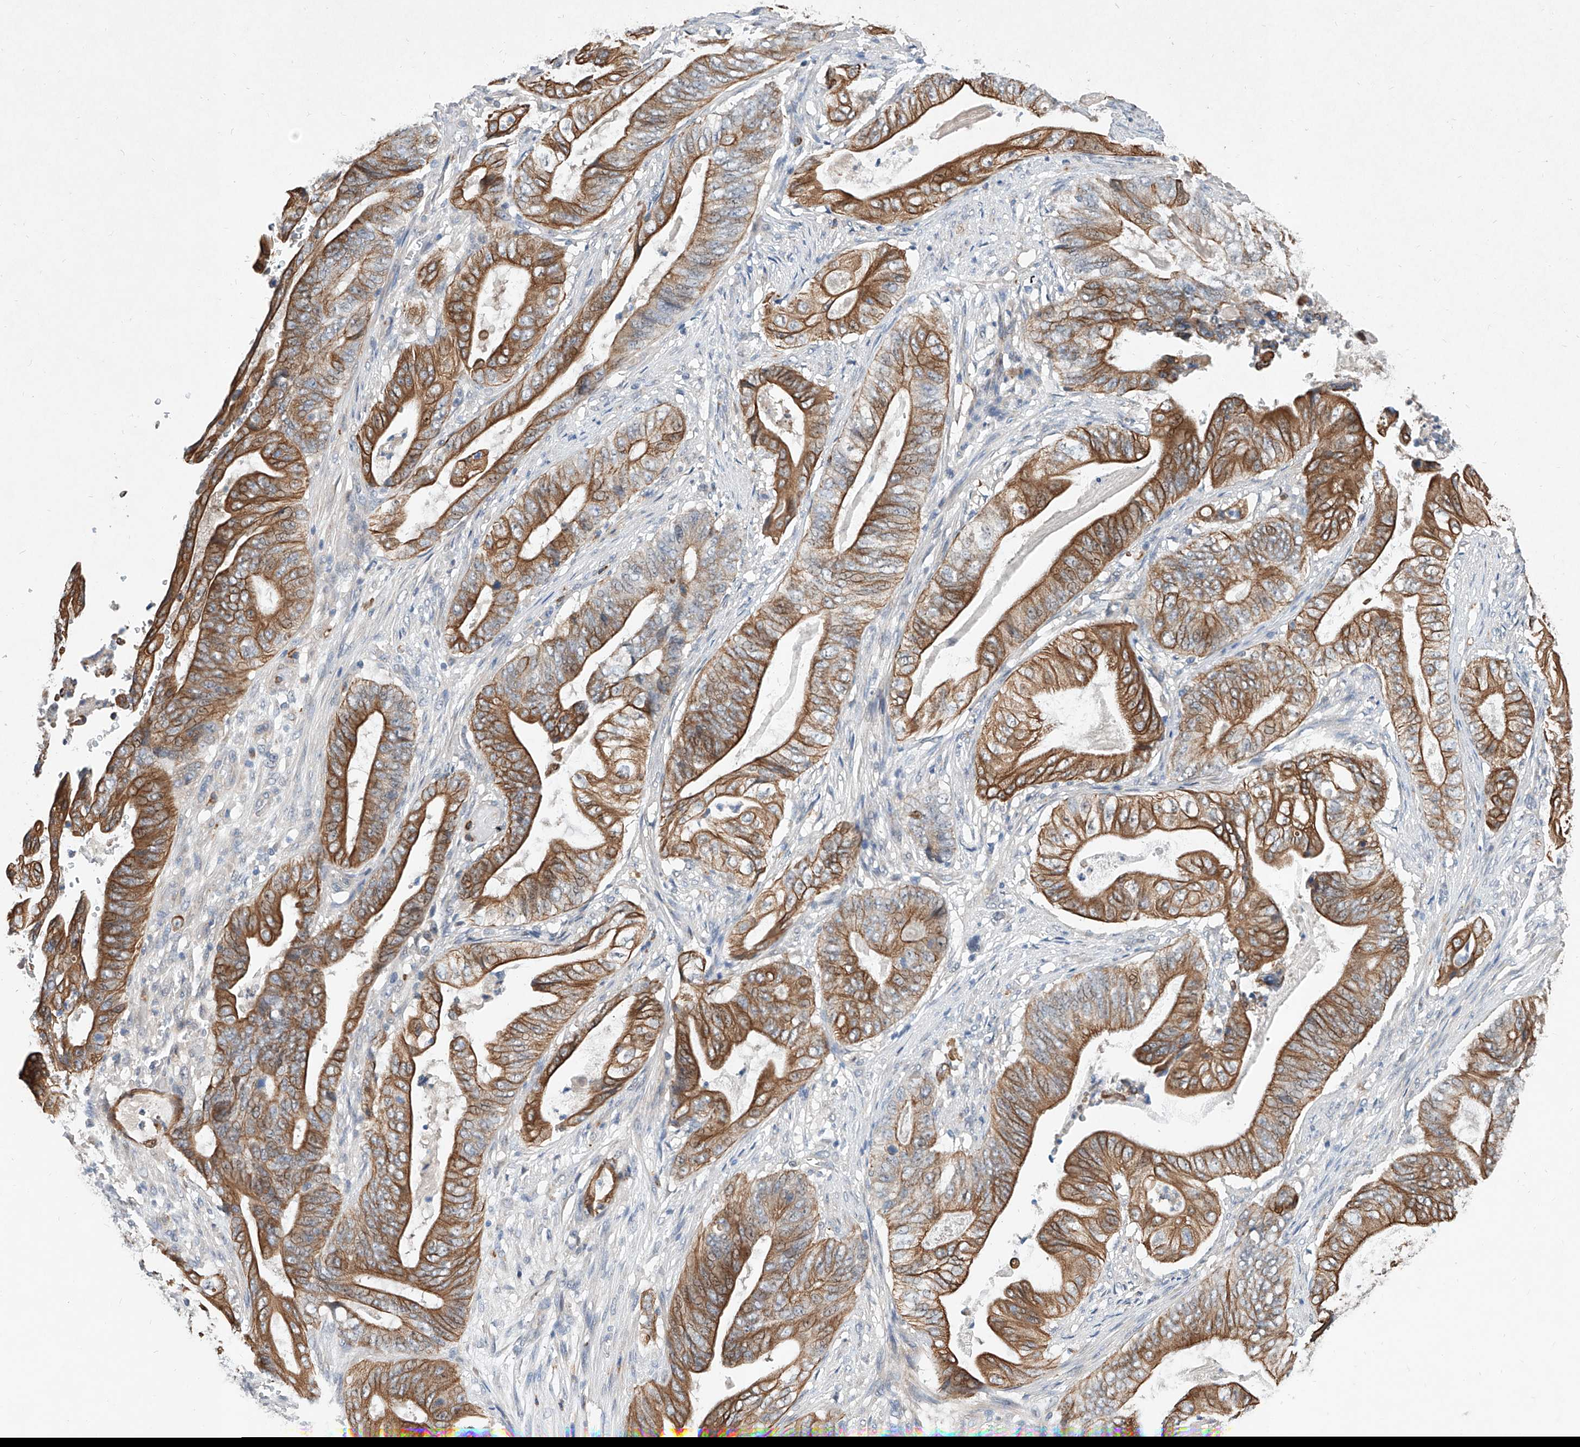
{"staining": {"intensity": "moderate", "quantity": ">75%", "location": "cytoplasmic/membranous"}, "tissue": "stomach cancer", "cell_type": "Tumor cells", "image_type": "cancer", "snomed": [{"axis": "morphology", "description": "Adenocarcinoma, NOS"}, {"axis": "topography", "description": "Stomach"}], "caption": "The immunohistochemical stain labels moderate cytoplasmic/membranous expression in tumor cells of adenocarcinoma (stomach) tissue.", "gene": "MFSD4B", "patient": {"sex": "female", "age": 73}}